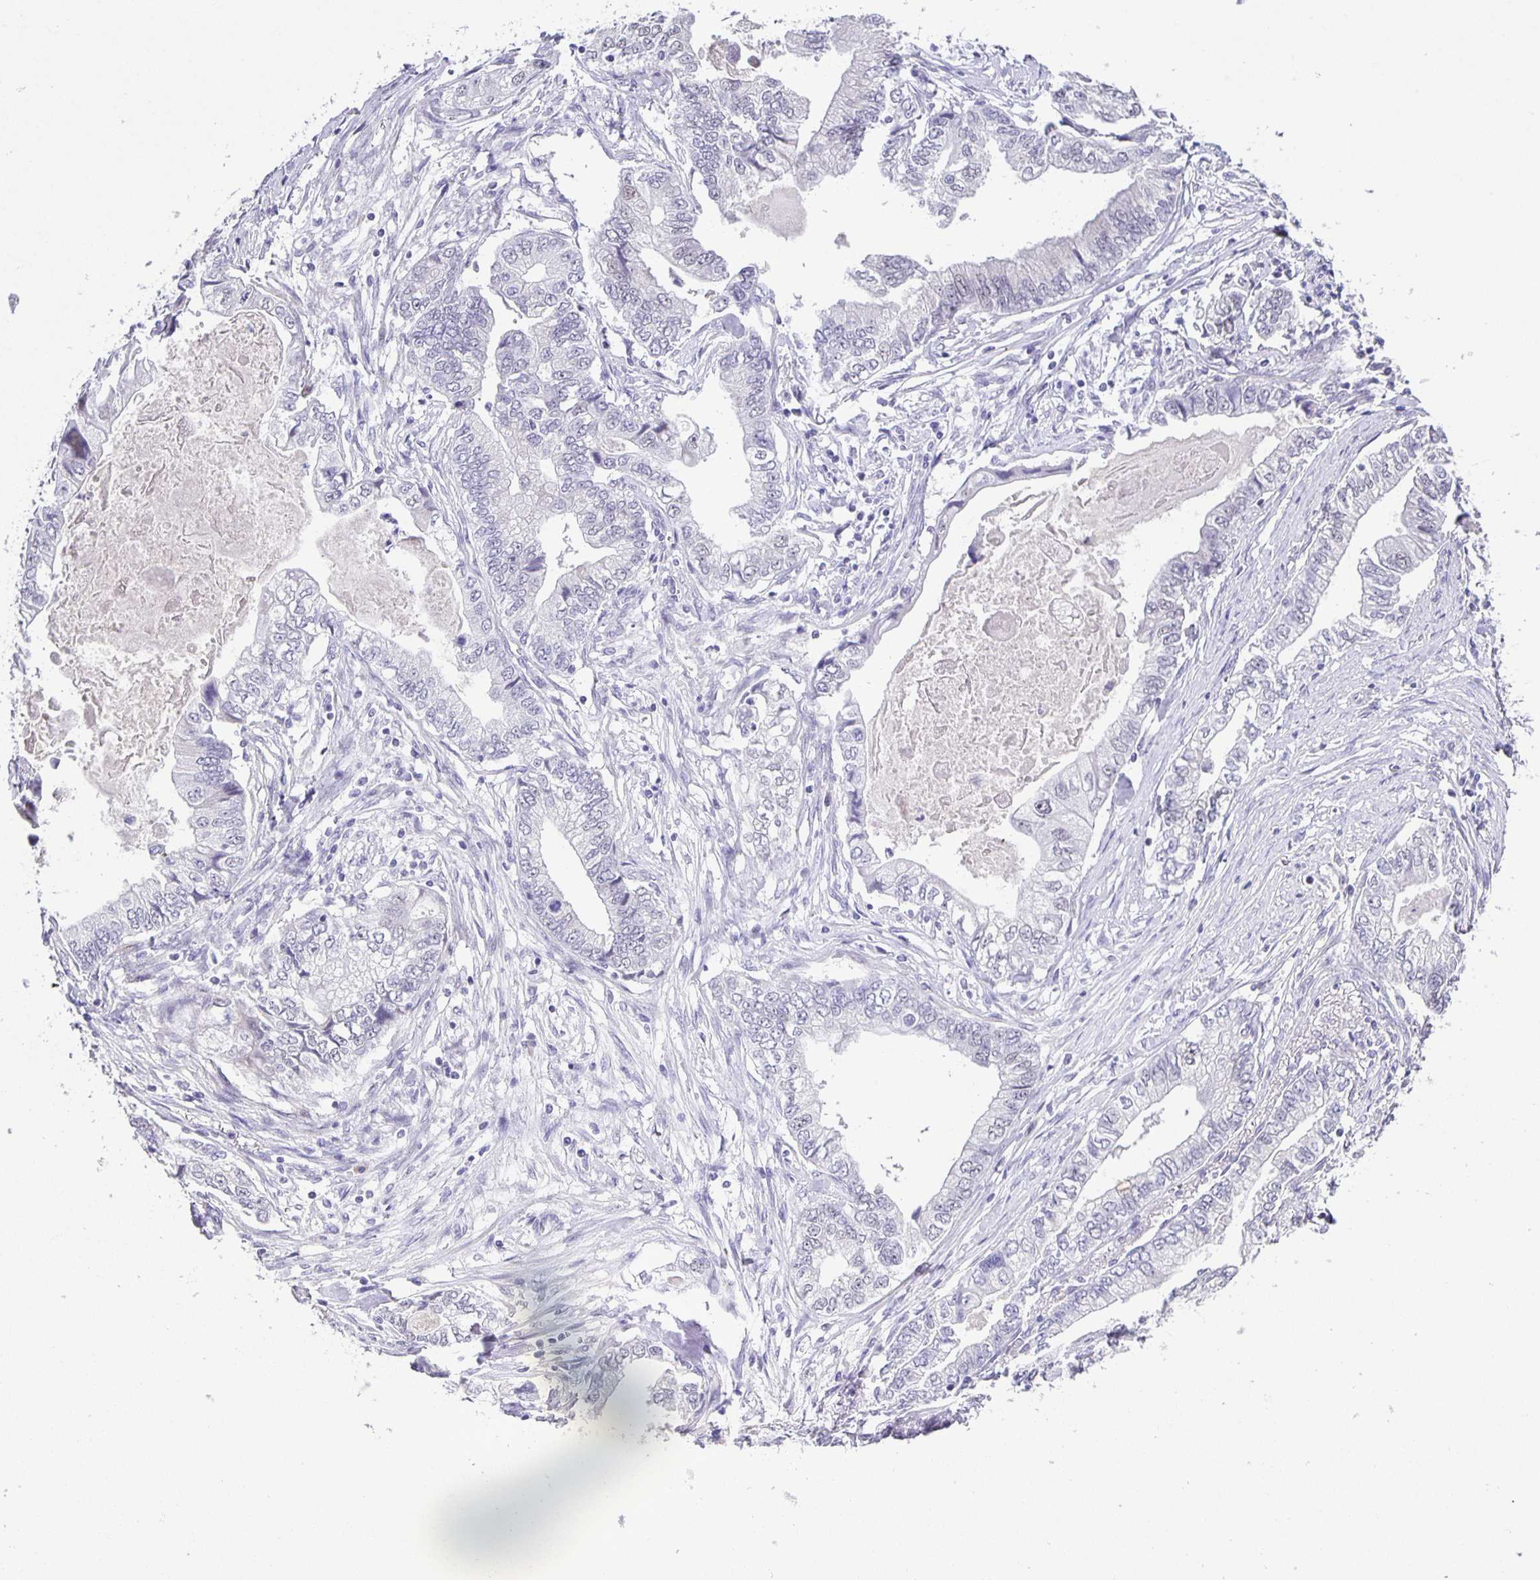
{"staining": {"intensity": "negative", "quantity": "none", "location": "none"}, "tissue": "stomach cancer", "cell_type": "Tumor cells", "image_type": "cancer", "snomed": [{"axis": "morphology", "description": "Adenocarcinoma, NOS"}, {"axis": "topography", "description": "Pancreas"}, {"axis": "topography", "description": "Stomach, upper"}], "caption": "Tumor cells are negative for brown protein staining in stomach cancer (adenocarcinoma). (DAB immunohistochemistry (IHC) with hematoxylin counter stain).", "gene": "PHRF1", "patient": {"sex": "male", "age": 77}}